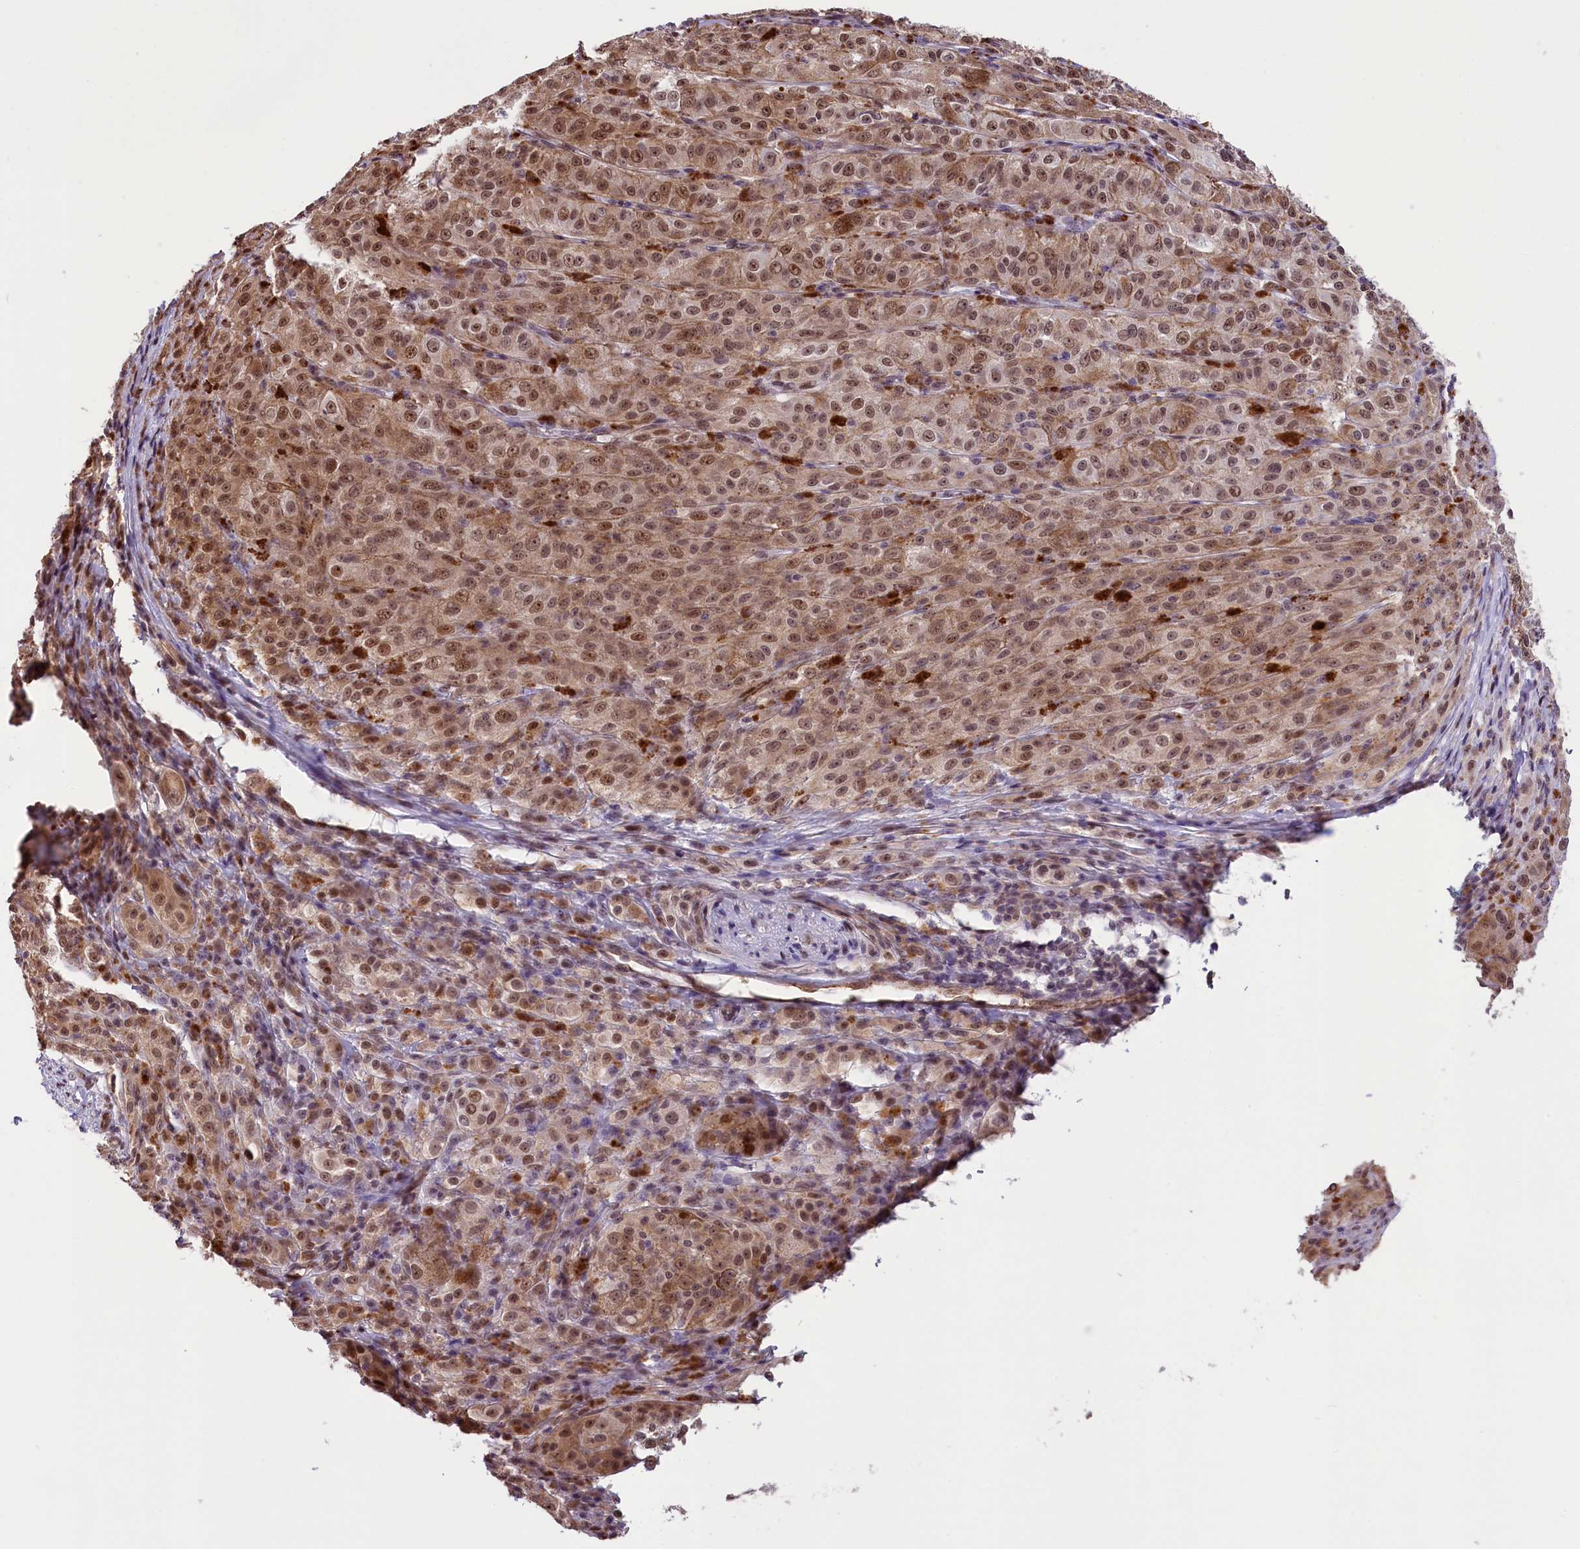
{"staining": {"intensity": "moderate", "quantity": ">75%", "location": "cytoplasmic/membranous,nuclear"}, "tissue": "melanoma", "cell_type": "Tumor cells", "image_type": "cancer", "snomed": [{"axis": "morphology", "description": "Malignant melanoma, NOS"}, {"axis": "topography", "description": "Skin"}], "caption": "Protein staining of melanoma tissue demonstrates moderate cytoplasmic/membranous and nuclear staining in about >75% of tumor cells. Nuclei are stained in blue.", "gene": "MRPL54", "patient": {"sex": "female", "age": 52}}